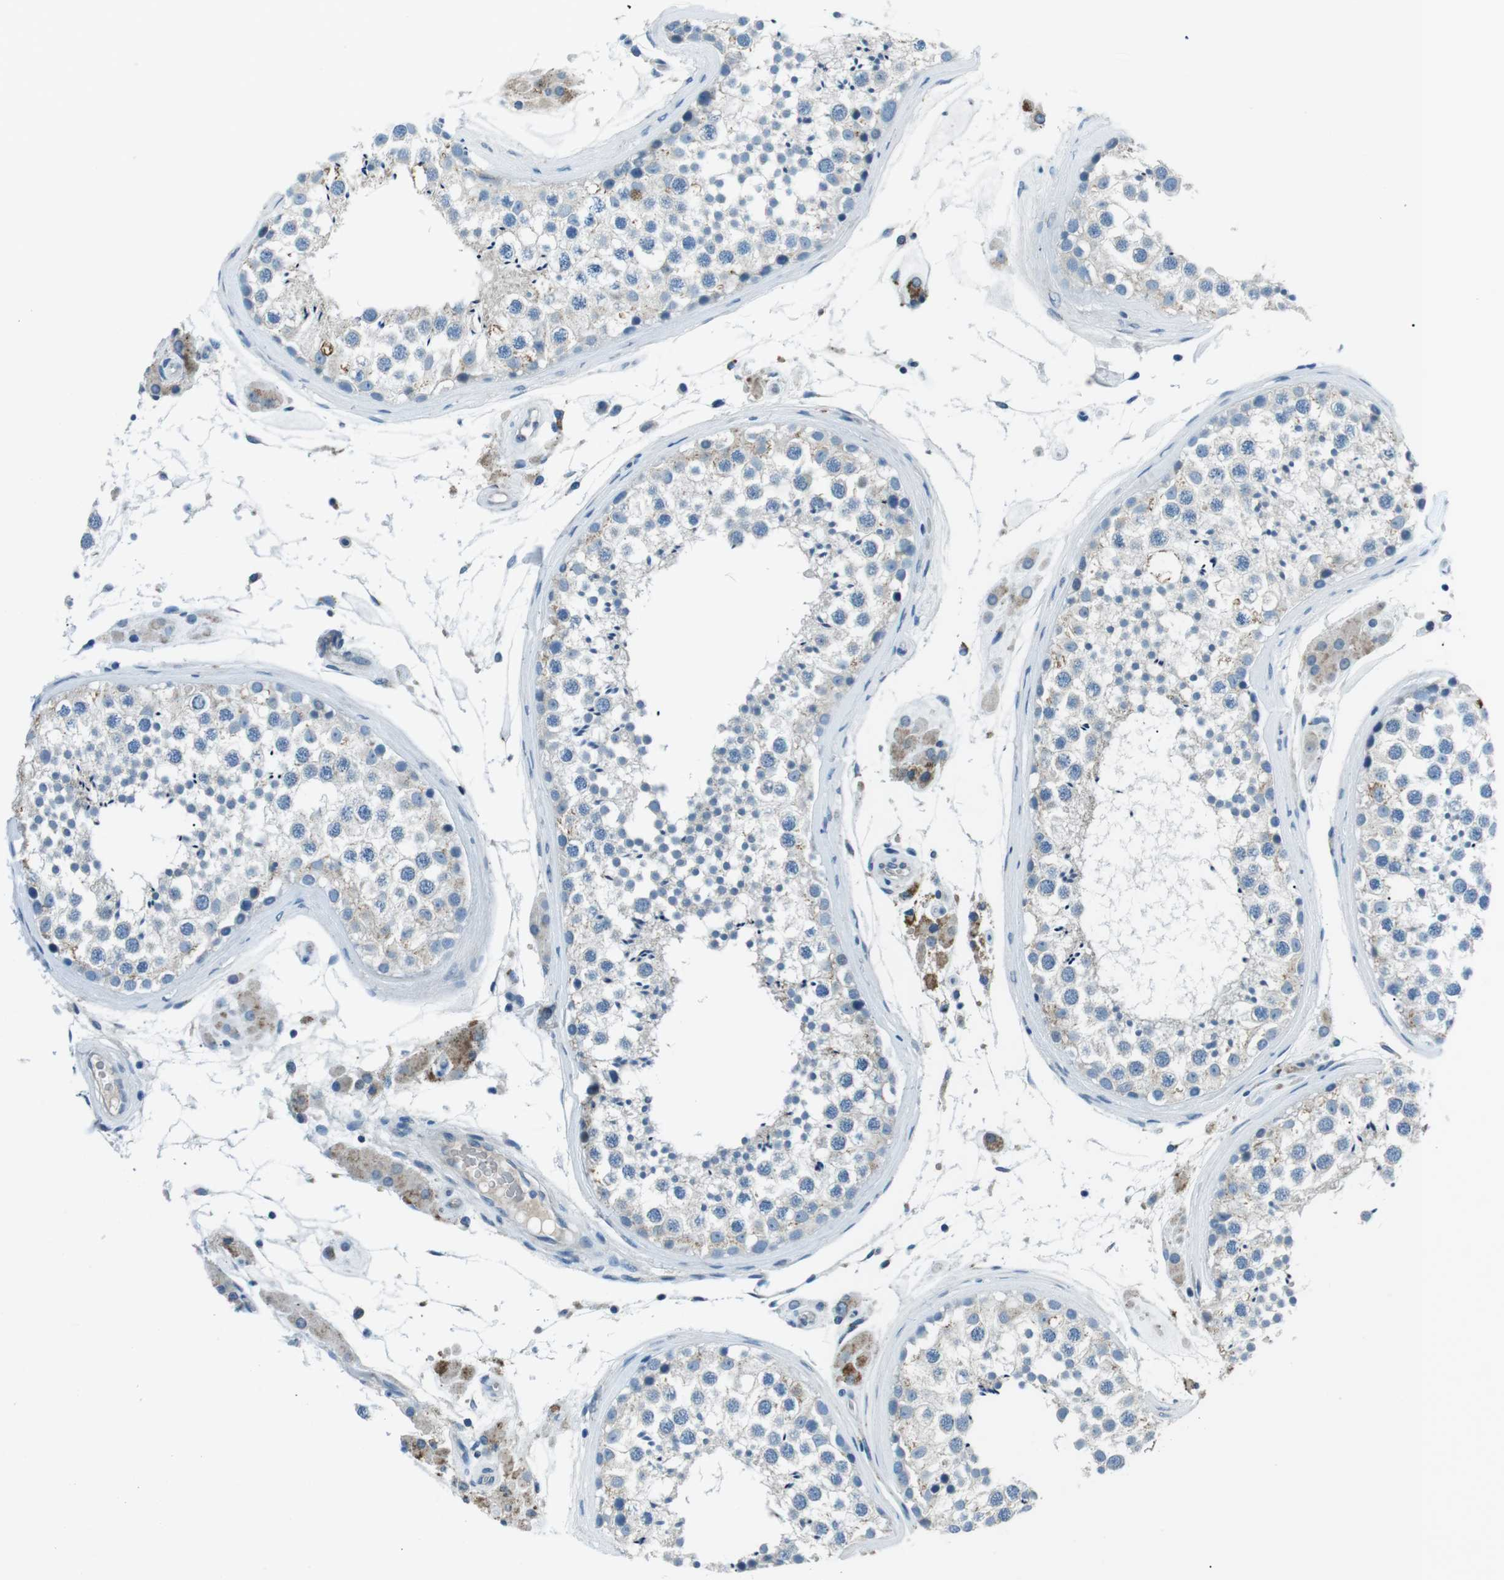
{"staining": {"intensity": "weak", "quantity": "<25%", "location": "cytoplasmic/membranous"}, "tissue": "testis", "cell_type": "Cells in seminiferous ducts", "image_type": "normal", "snomed": [{"axis": "morphology", "description": "Normal tissue, NOS"}, {"axis": "topography", "description": "Testis"}], "caption": "There is no significant expression in cells in seminiferous ducts of testis. (Immunohistochemistry, brightfield microscopy, high magnification).", "gene": "ST6GAL1", "patient": {"sex": "male", "age": 46}}